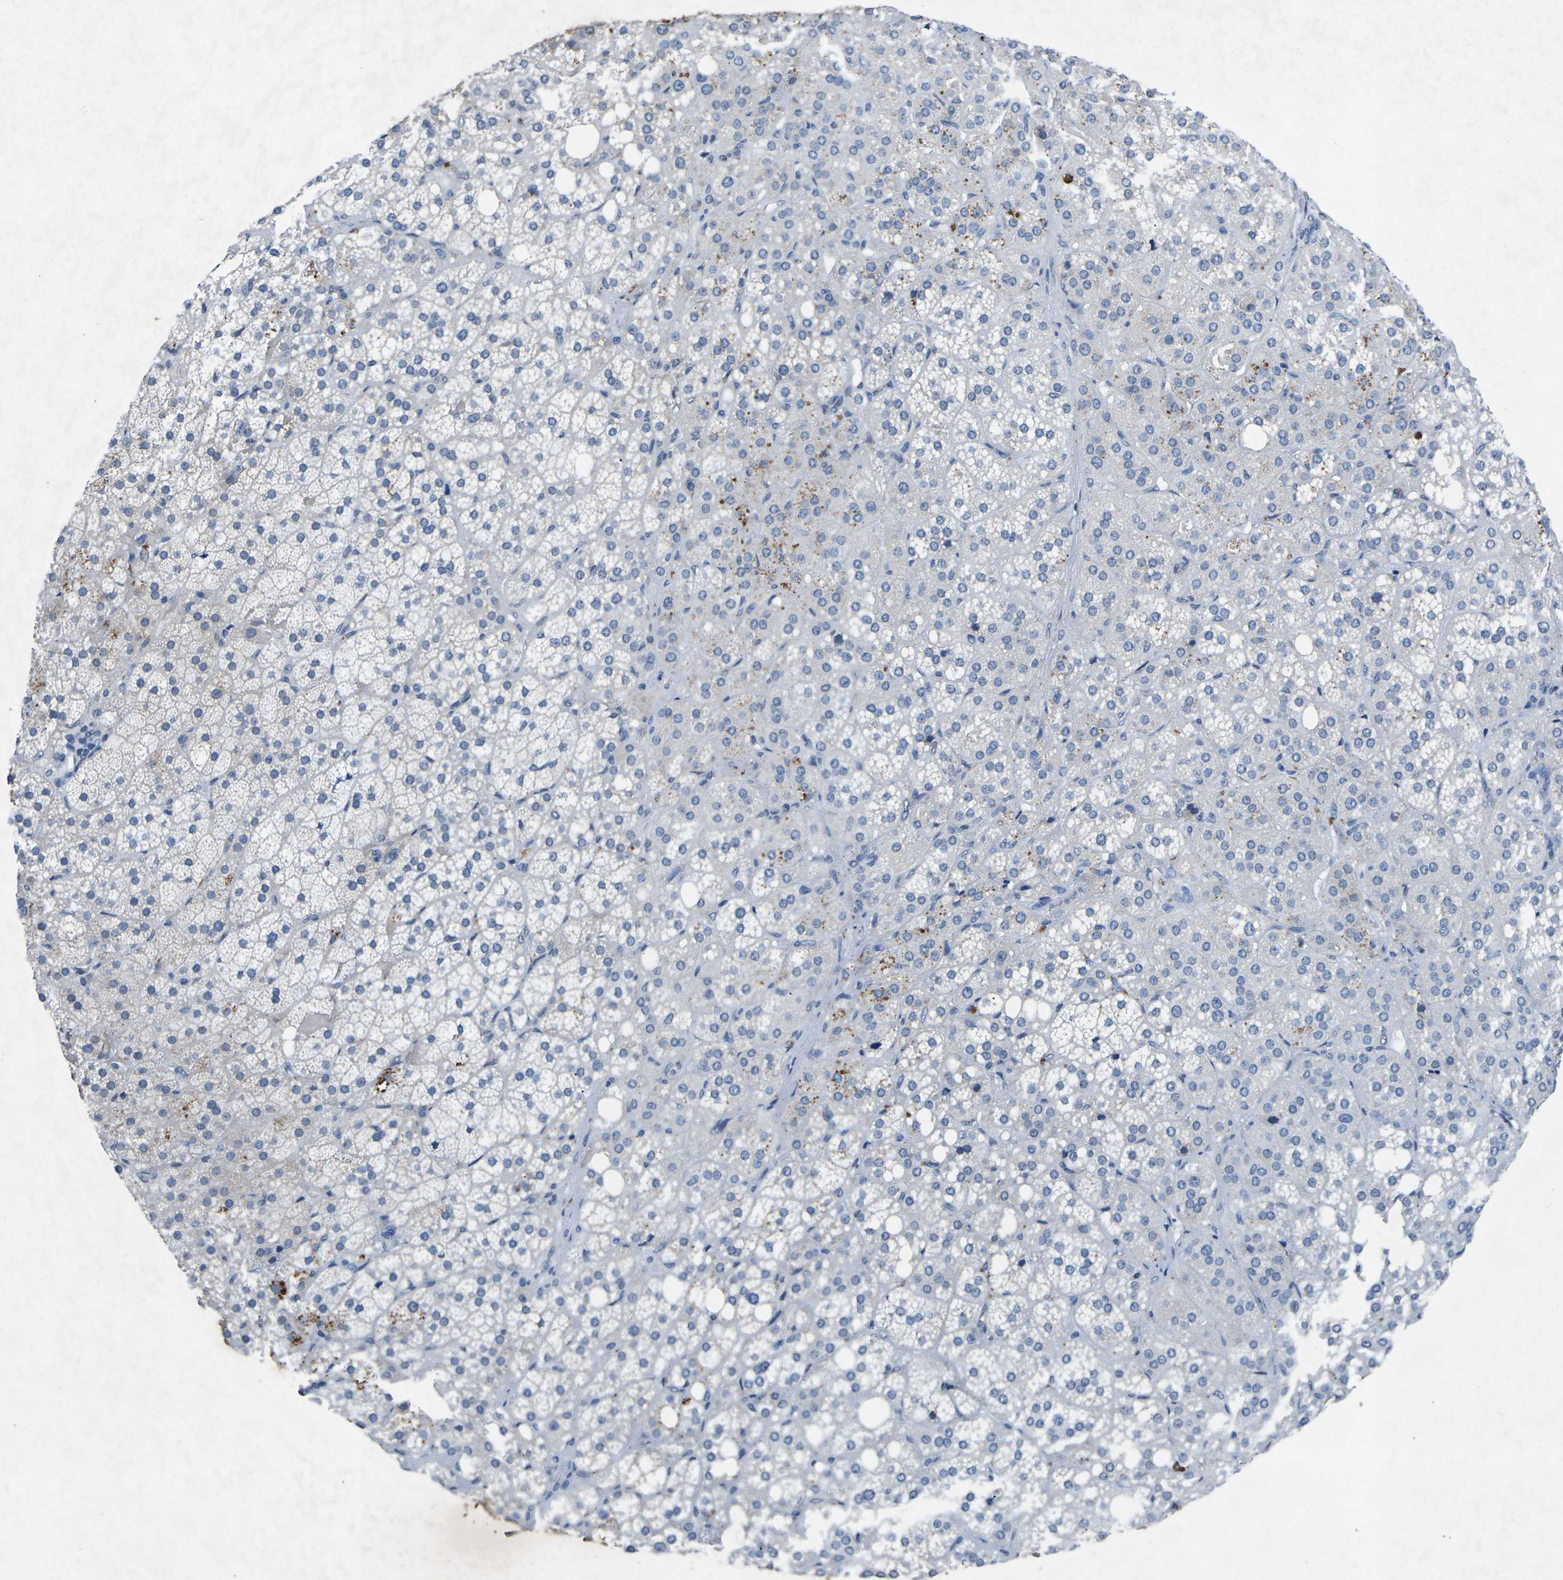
{"staining": {"intensity": "weak", "quantity": "25%-75%", "location": "cytoplasmic/membranous"}, "tissue": "adrenal gland", "cell_type": "Glandular cells", "image_type": "normal", "snomed": [{"axis": "morphology", "description": "Normal tissue, NOS"}, {"axis": "topography", "description": "Adrenal gland"}], "caption": "DAB (3,3'-diaminobenzidine) immunohistochemical staining of benign human adrenal gland exhibits weak cytoplasmic/membranous protein expression in about 25%-75% of glandular cells. (IHC, brightfield microscopy, high magnification).", "gene": "PLG", "patient": {"sex": "female", "age": 59}}